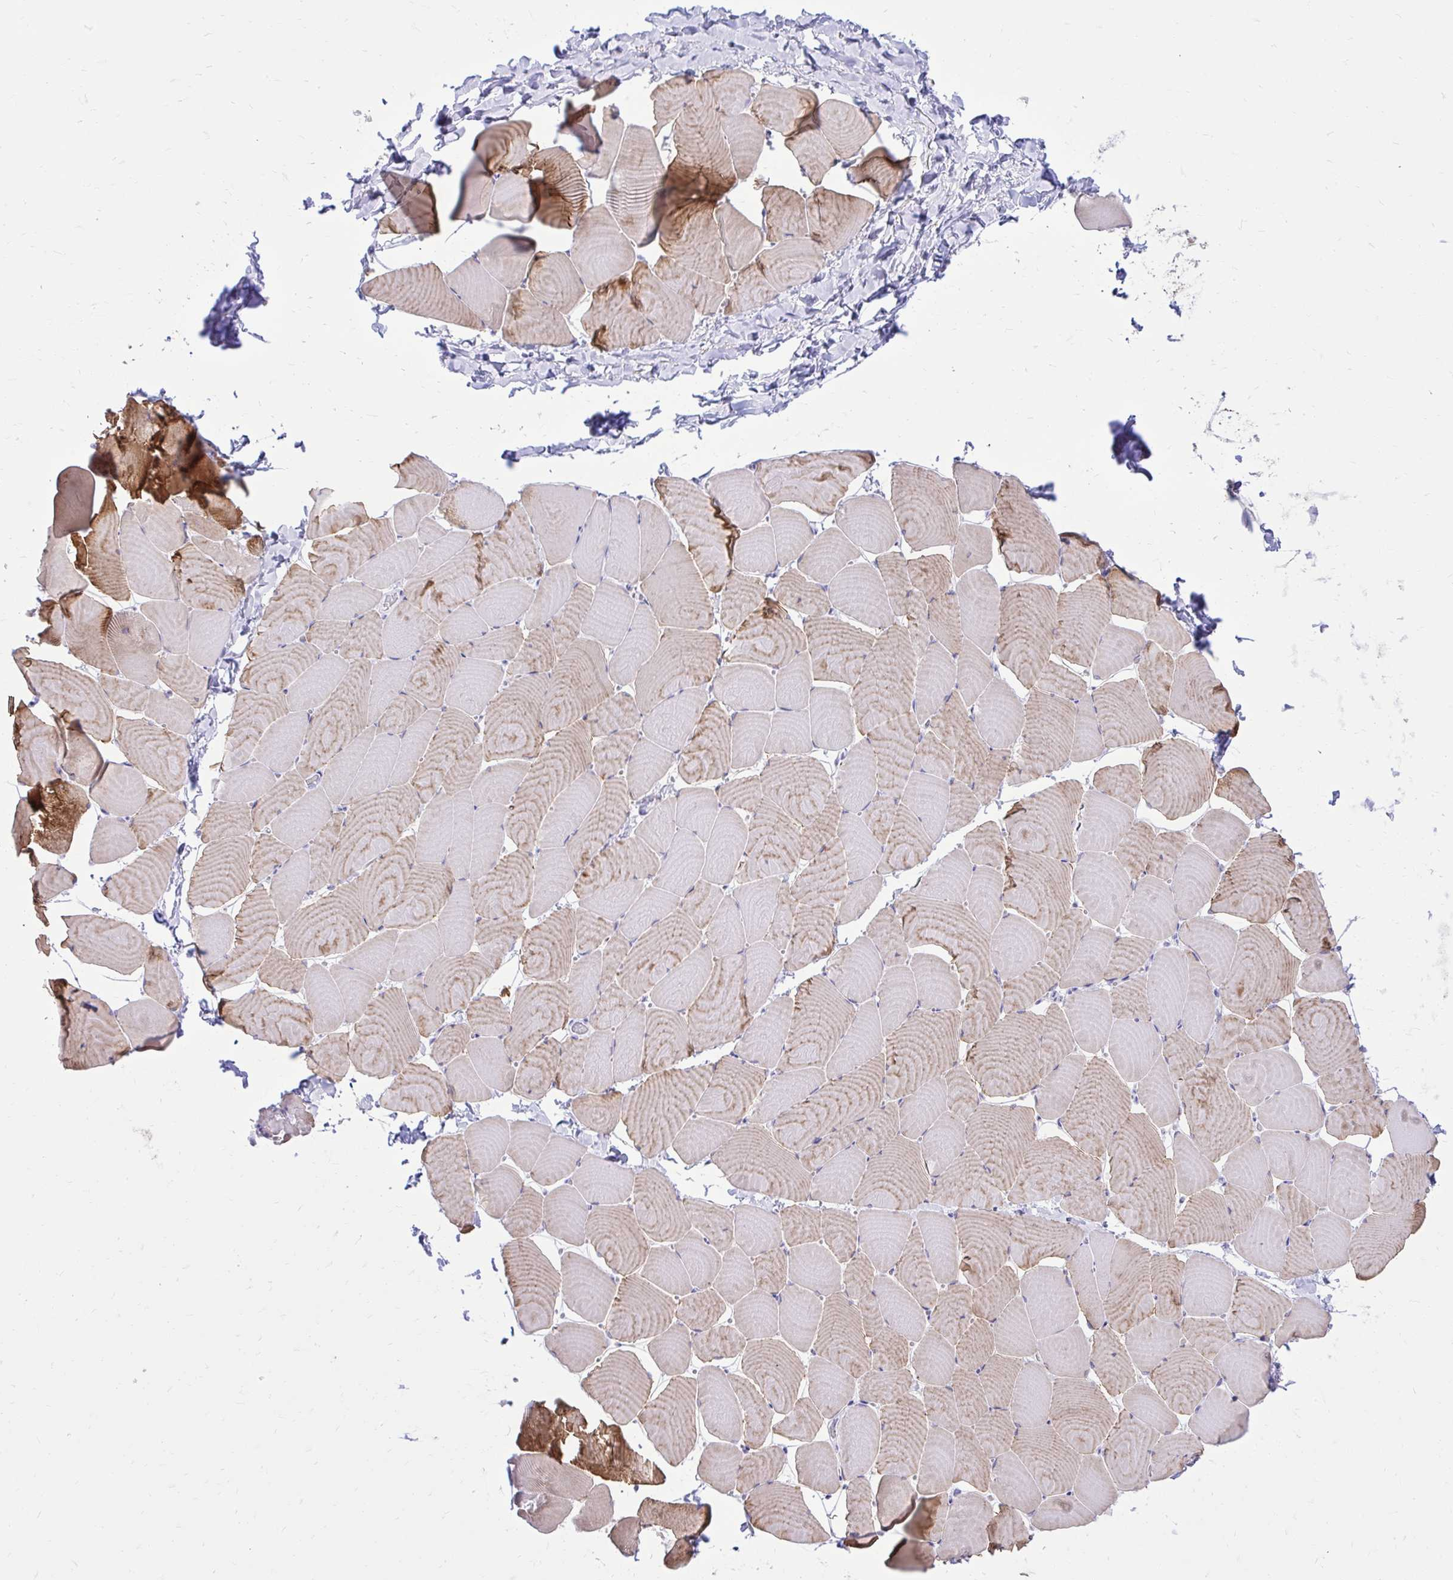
{"staining": {"intensity": "strong", "quantity": "<25%", "location": "cytoplasmic/membranous"}, "tissue": "skeletal muscle", "cell_type": "Myocytes", "image_type": "normal", "snomed": [{"axis": "morphology", "description": "Normal tissue, NOS"}, {"axis": "topography", "description": "Skeletal muscle"}], "caption": "Immunohistochemistry of benign skeletal muscle shows medium levels of strong cytoplasmic/membranous expression in approximately <25% of myocytes.", "gene": "ANKDD1B", "patient": {"sex": "male", "age": 25}}